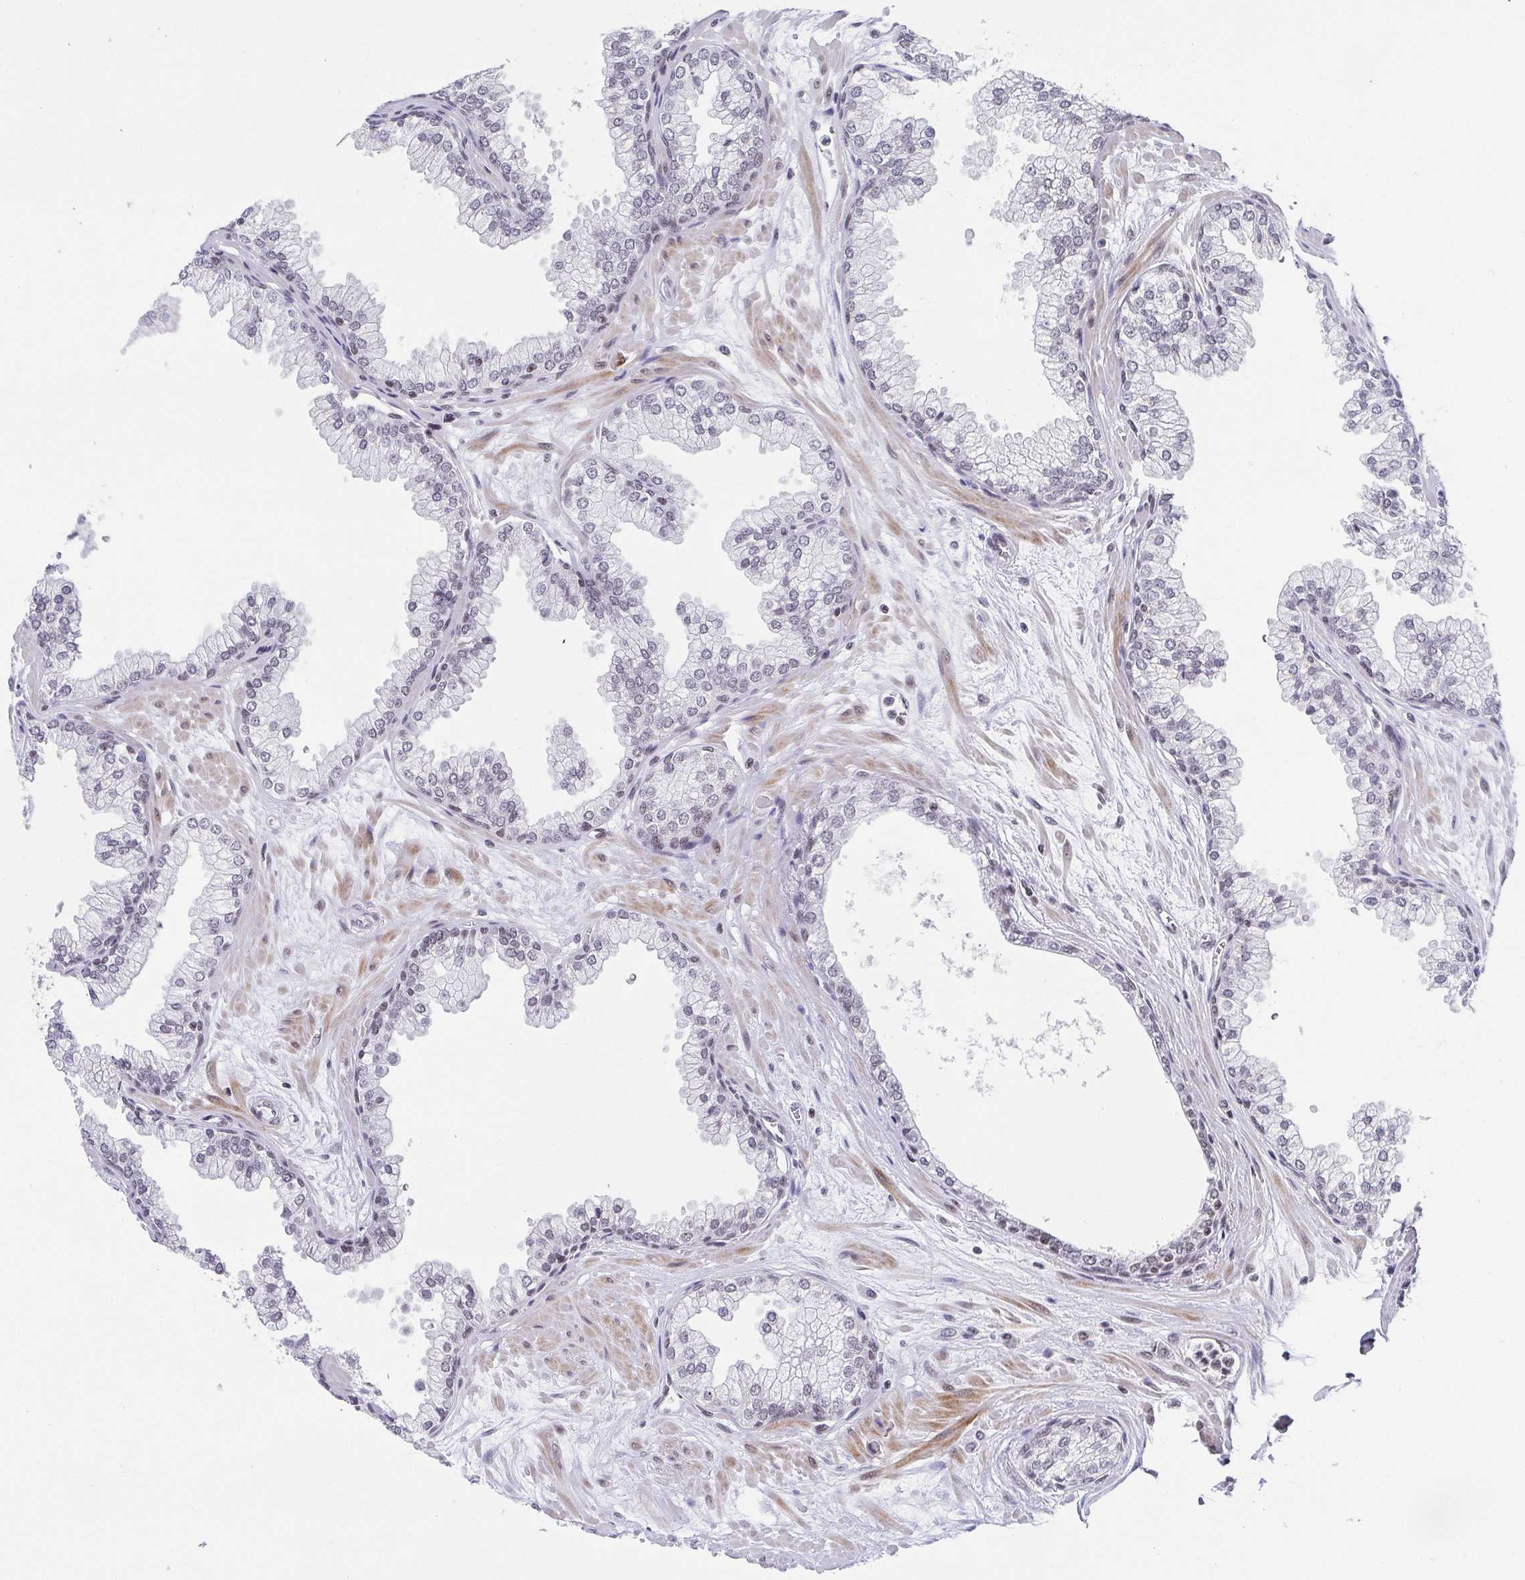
{"staining": {"intensity": "weak", "quantity": "25%-75%", "location": "nuclear"}, "tissue": "prostate", "cell_type": "Glandular cells", "image_type": "normal", "snomed": [{"axis": "morphology", "description": "Normal tissue, NOS"}, {"axis": "topography", "description": "Prostate"}, {"axis": "topography", "description": "Peripheral nerve tissue"}], "caption": "Immunohistochemical staining of benign human prostate demonstrates weak nuclear protein expression in about 25%-75% of glandular cells.", "gene": "CTCF", "patient": {"sex": "male", "age": 61}}